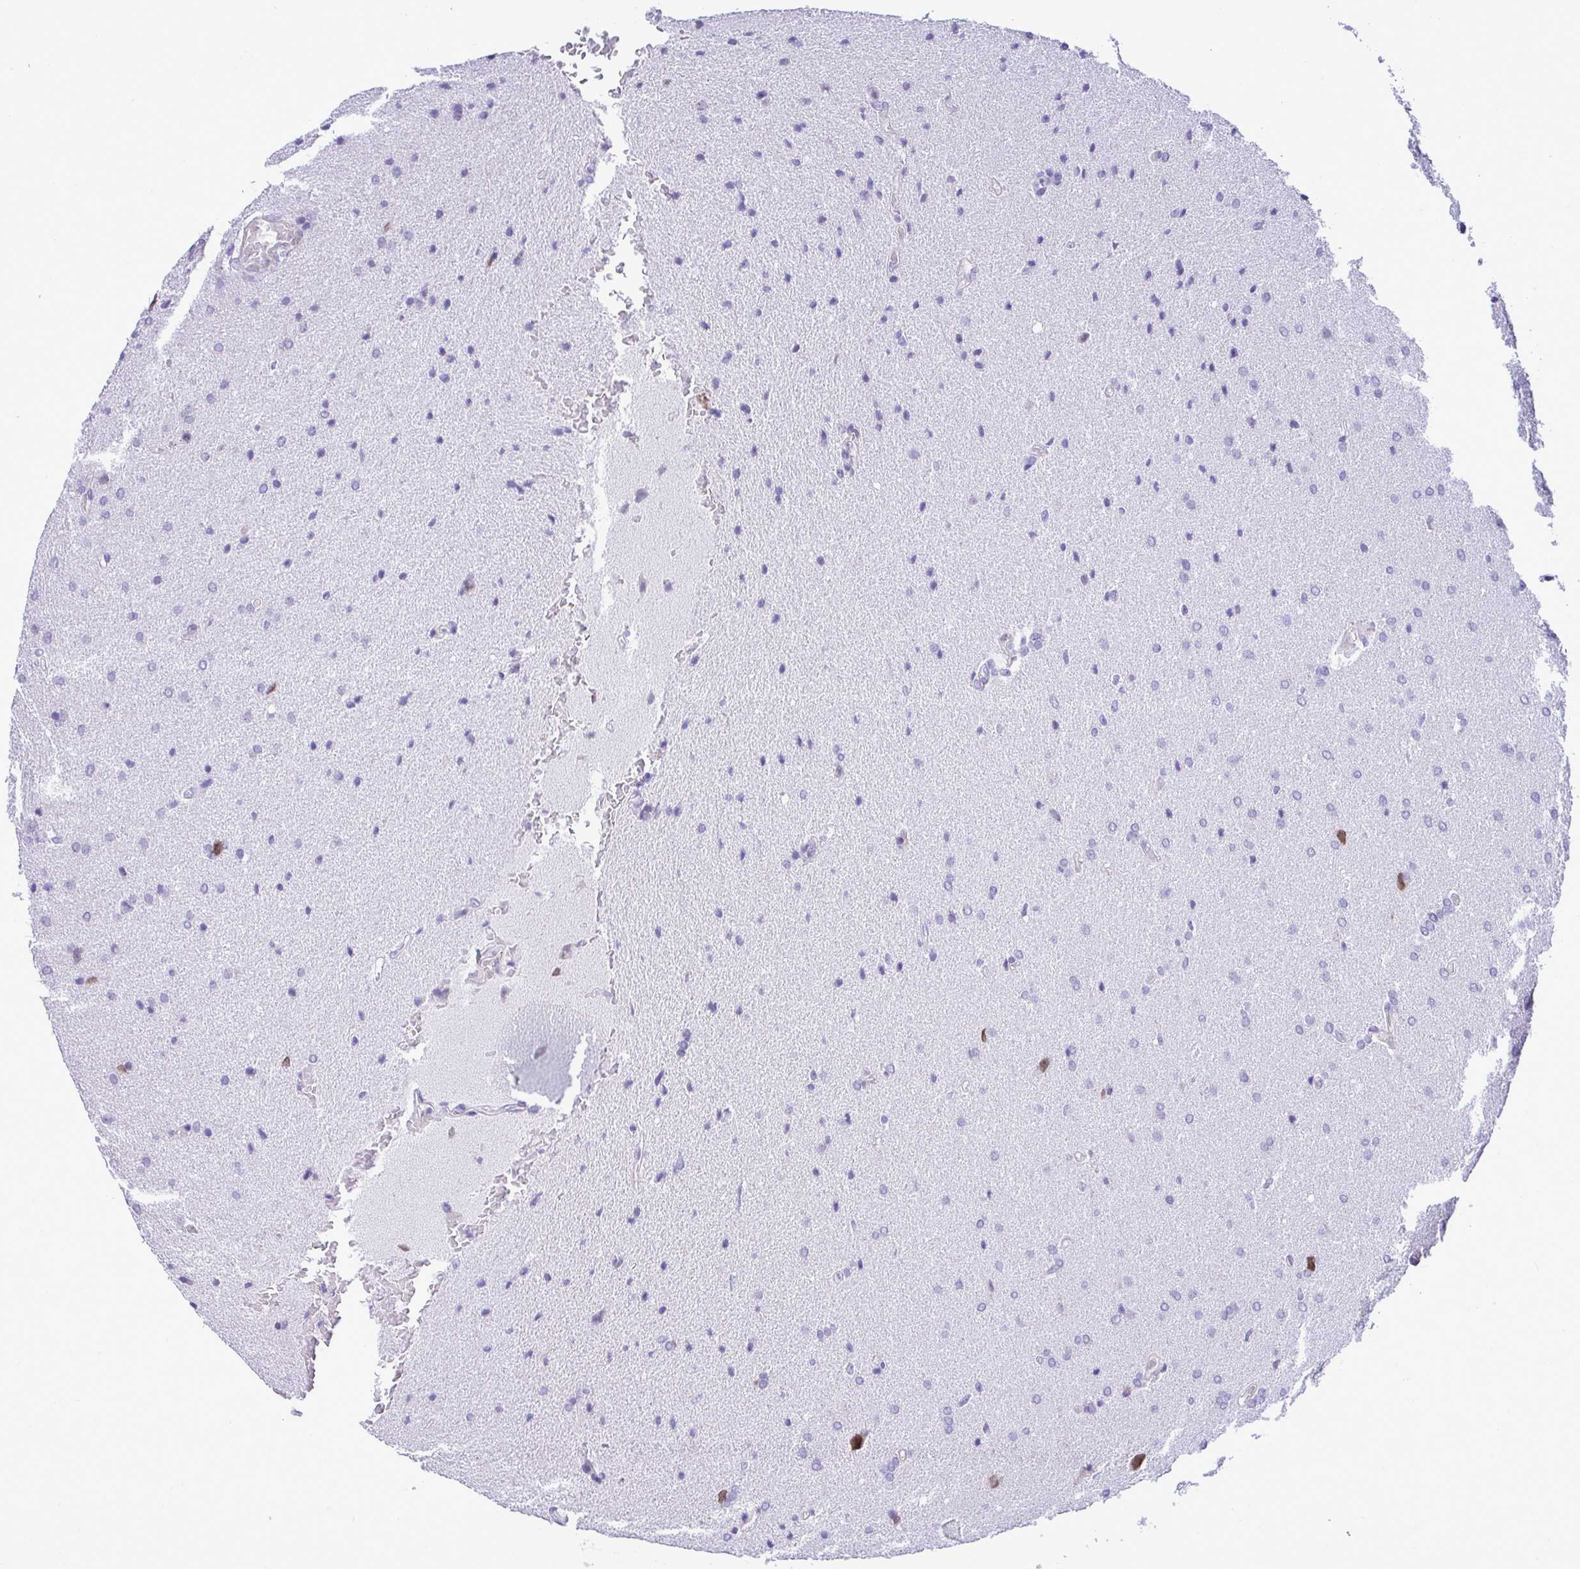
{"staining": {"intensity": "negative", "quantity": "none", "location": "none"}, "tissue": "glioma", "cell_type": "Tumor cells", "image_type": "cancer", "snomed": [{"axis": "morphology", "description": "Glioma, malignant, High grade"}, {"axis": "topography", "description": "Brain"}], "caption": "A high-resolution photomicrograph shows immunohistochemistry (IHC) staining of glioma, which displays no significant positivity in tumor cells.", "gene": "SLC25A51", "patient": {"sex": "male", "age": 56}}